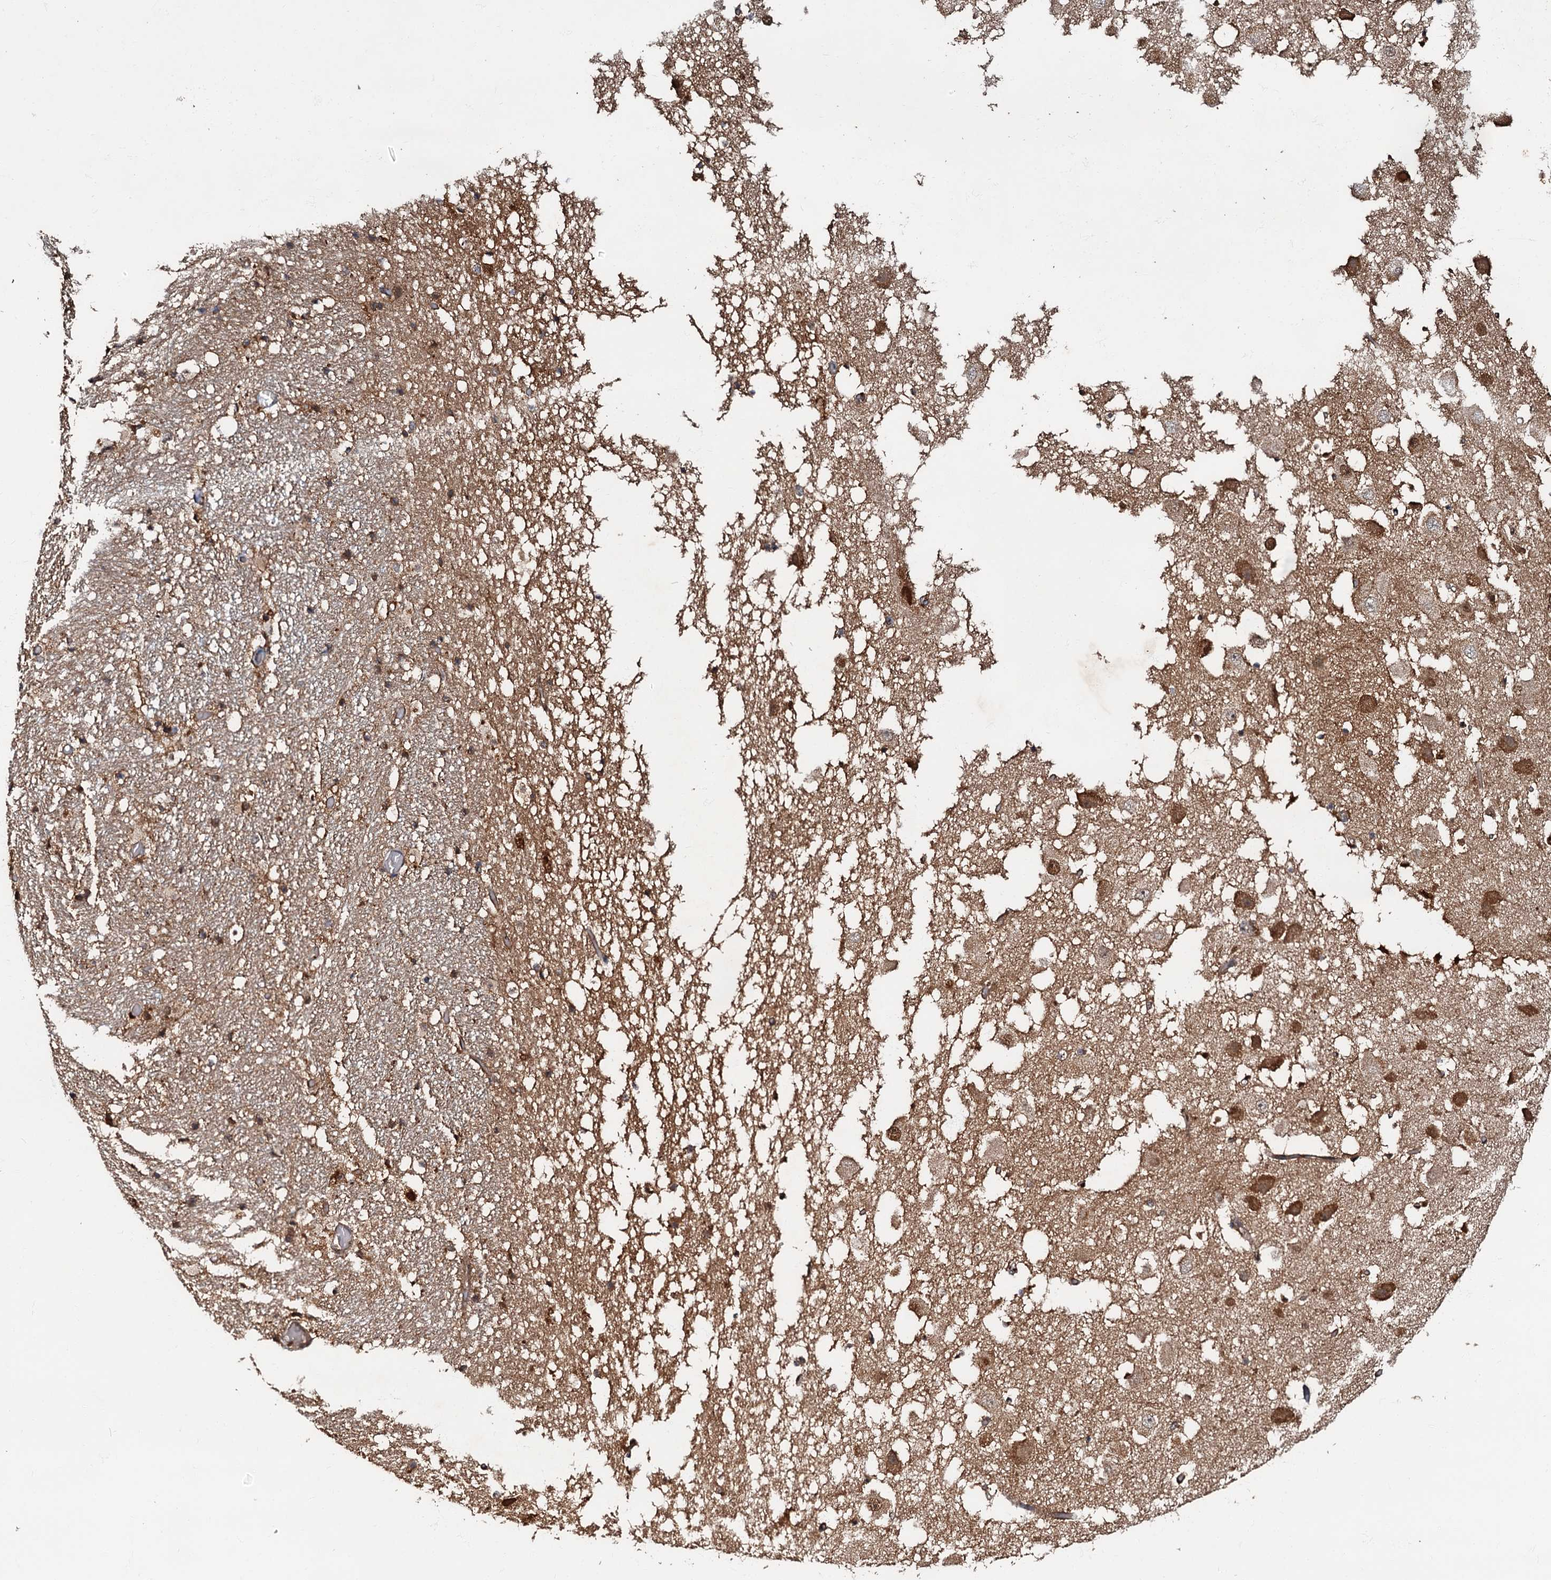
{"staining": {"intensity": "moderate", "quantity": "25%-75%", "location": "cytoplasmic/membranous"}, "tissue": "hippocampus", "cell_type": "Glial cells", "image_type": "normal", "snomed": [{"axis": "morphology", "description": "Normal tissue, NOS"}, {"axis": "topography", "description": "Hippocampus"}], "caption": "DAB immunohistochemical staining of normal hippocampus demonstrates moderate cytoplasmic/membranous protein positivity in approximately 25%-75% of glial cells.", "gene": "C18orf32", "patient": {"sex": "female", "age": 52}}